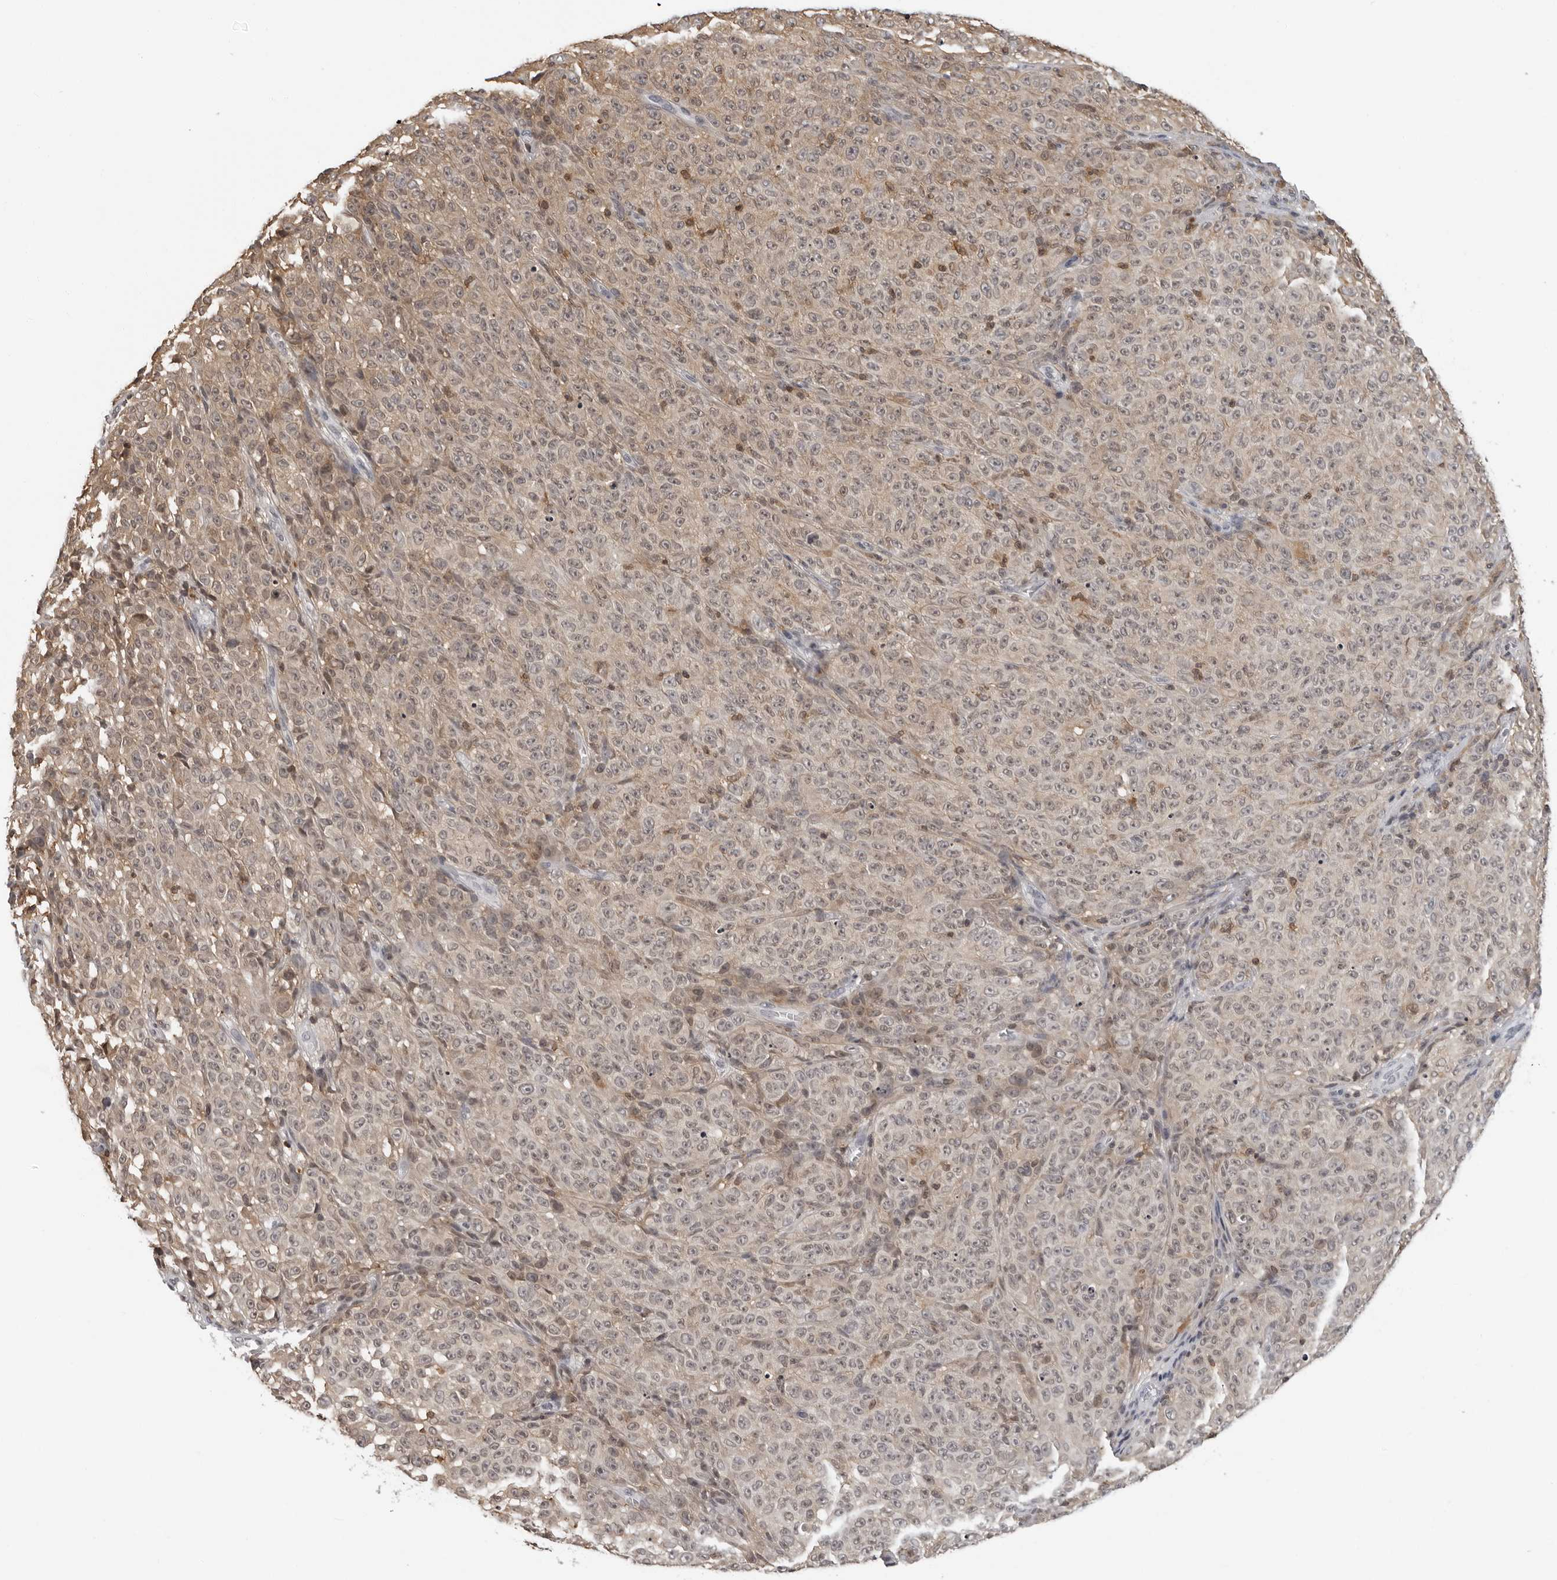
{"staining": {"intensity": "weak", "quantity": "25%-75%", "location": "cytoplasmic/membranous"}, "tissue": "melanoma", "cell_type": "Tumor cells", "image_type": "cancer", "snomed": [{"axis": "morphology", "description": "Malignant melanoma, NOS"}, {"axis": "topography", "description": "Skin"}], "caption": "The immunohistochemical stain labels weak cytoplasmic/membranous positivity in tumor cells of melanoma tissue. Immunohistochemistry stains the protein in brown and the nuclei are stained blue.", "gene": "HSPH1", "patient": {"sex": "female", "age": 82}}